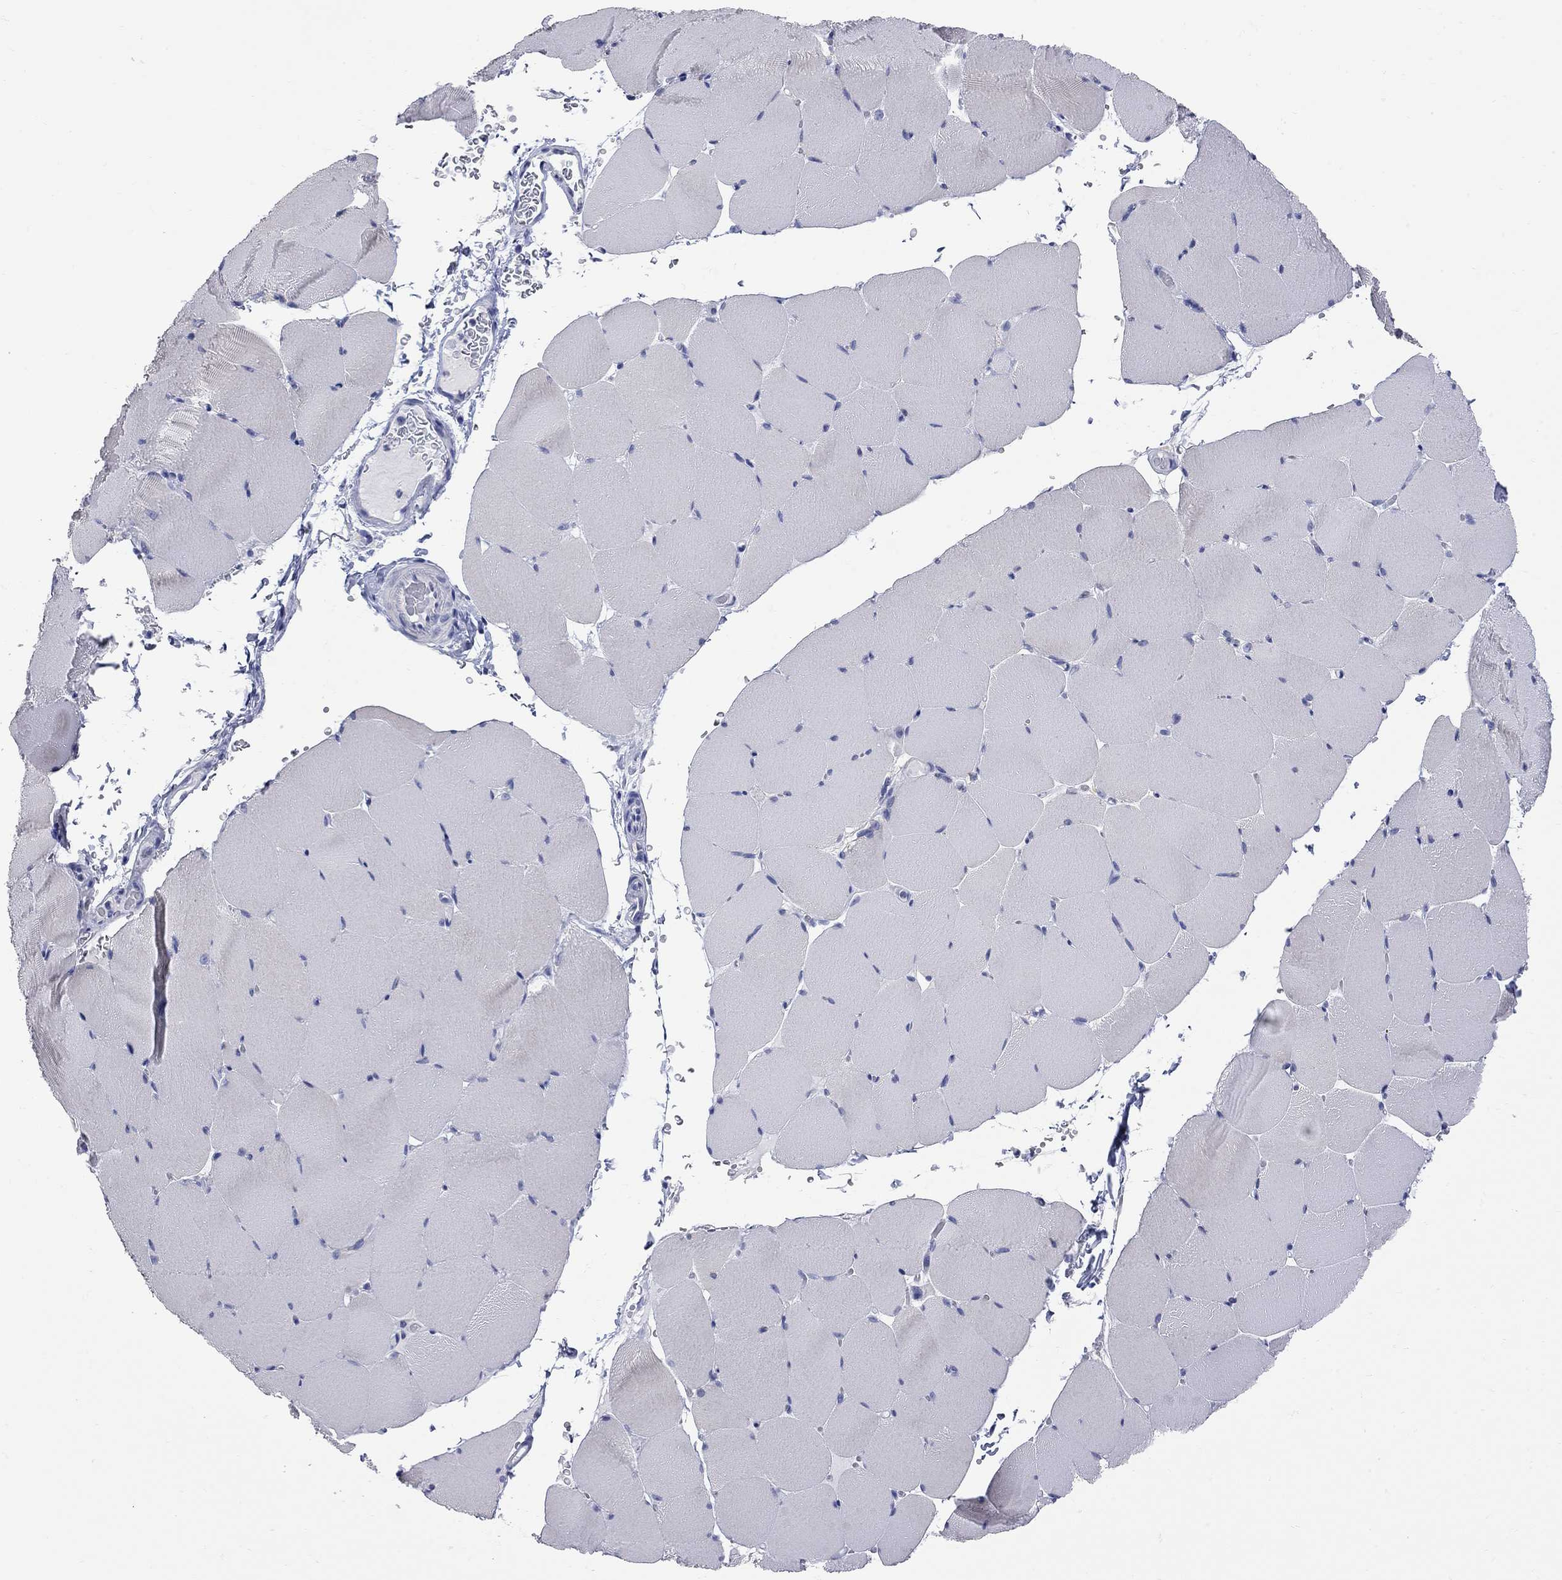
{"staining": {"intensity": "negative", "quantity": "none", "location": "none"}, "tissue": "skeletal muscle", "cell_type": "Myocytes", "image_type": "normal", "snomed": [{"axis": "morphology", "description": "Normal tissue, NOS"}, {"axis": "topography", "description": "Skeletal muscle"}], "caption": "The photomicrograph displays no staining of myocytes in unremarkable skeletal muscle. (DAB (3,3'-diaminobenzidine) immunohistochemistry visualized using brightfield microscopy, high magnification).", "gene": "FAM221B", "patient": {"sex": "female", "age": 37}}